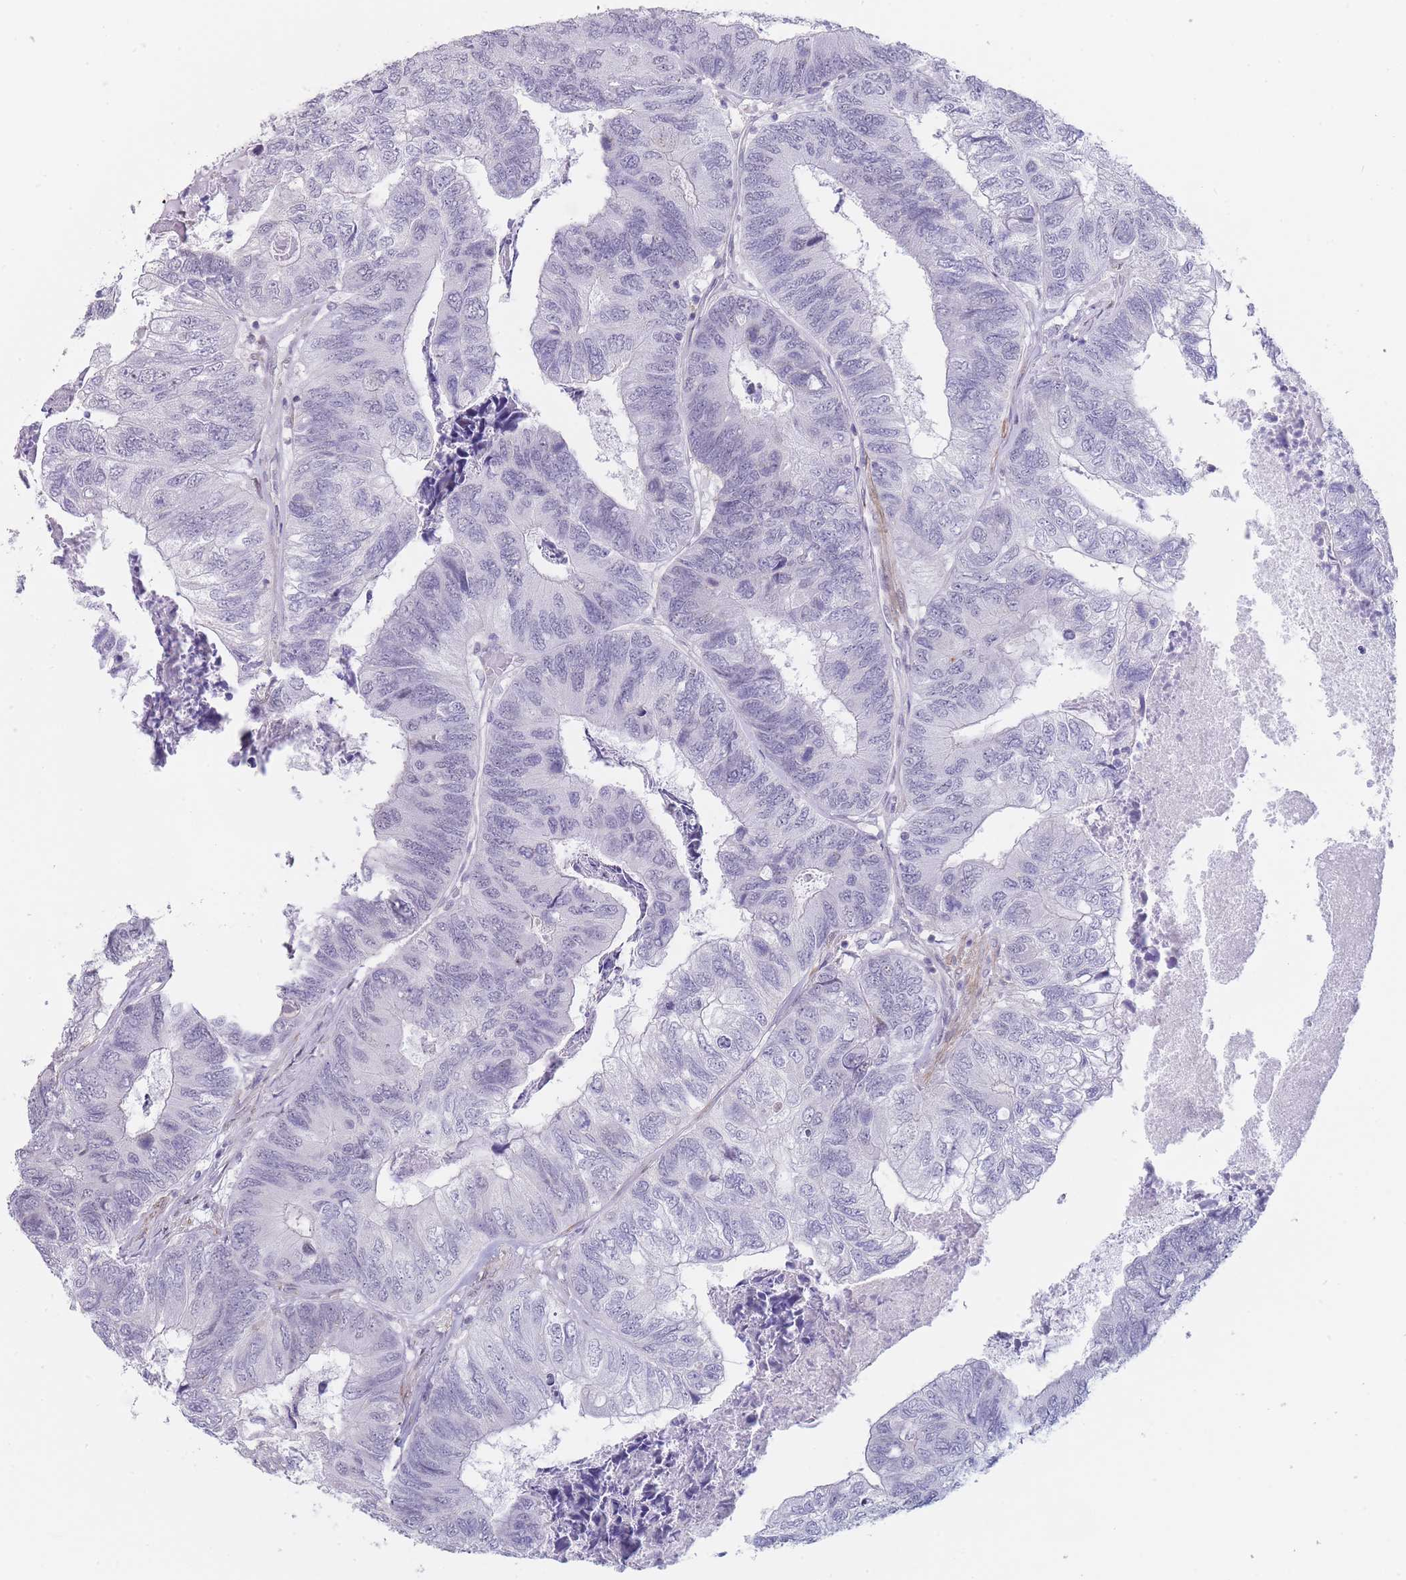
{"staining": {"intensity": "negative", "quantity": "none", "location": "none"}, "tissue": "colorectal cancer", "cell_type": "Tumor cells", "image_type": "cancer", "snomed": [{"axis": "morphology", "description": "Adenocarcinoma, NOS"}, {"axis": "topography", "description": "Colon"}], "caption": "Immunohistochemistry photomicrograph of neoplastic tissue: human adenocarcinoma (colorectal) stained with DAB (3,3'-diaminobenzidine) displays no significant protein expression in tumor cells. (DAB (3,3'-diaminobenzidine) immunohistochemistry with hematoxylin counter stain).", "gene": "ASAP3", "patient": {"sex": "female", "age": 67}}